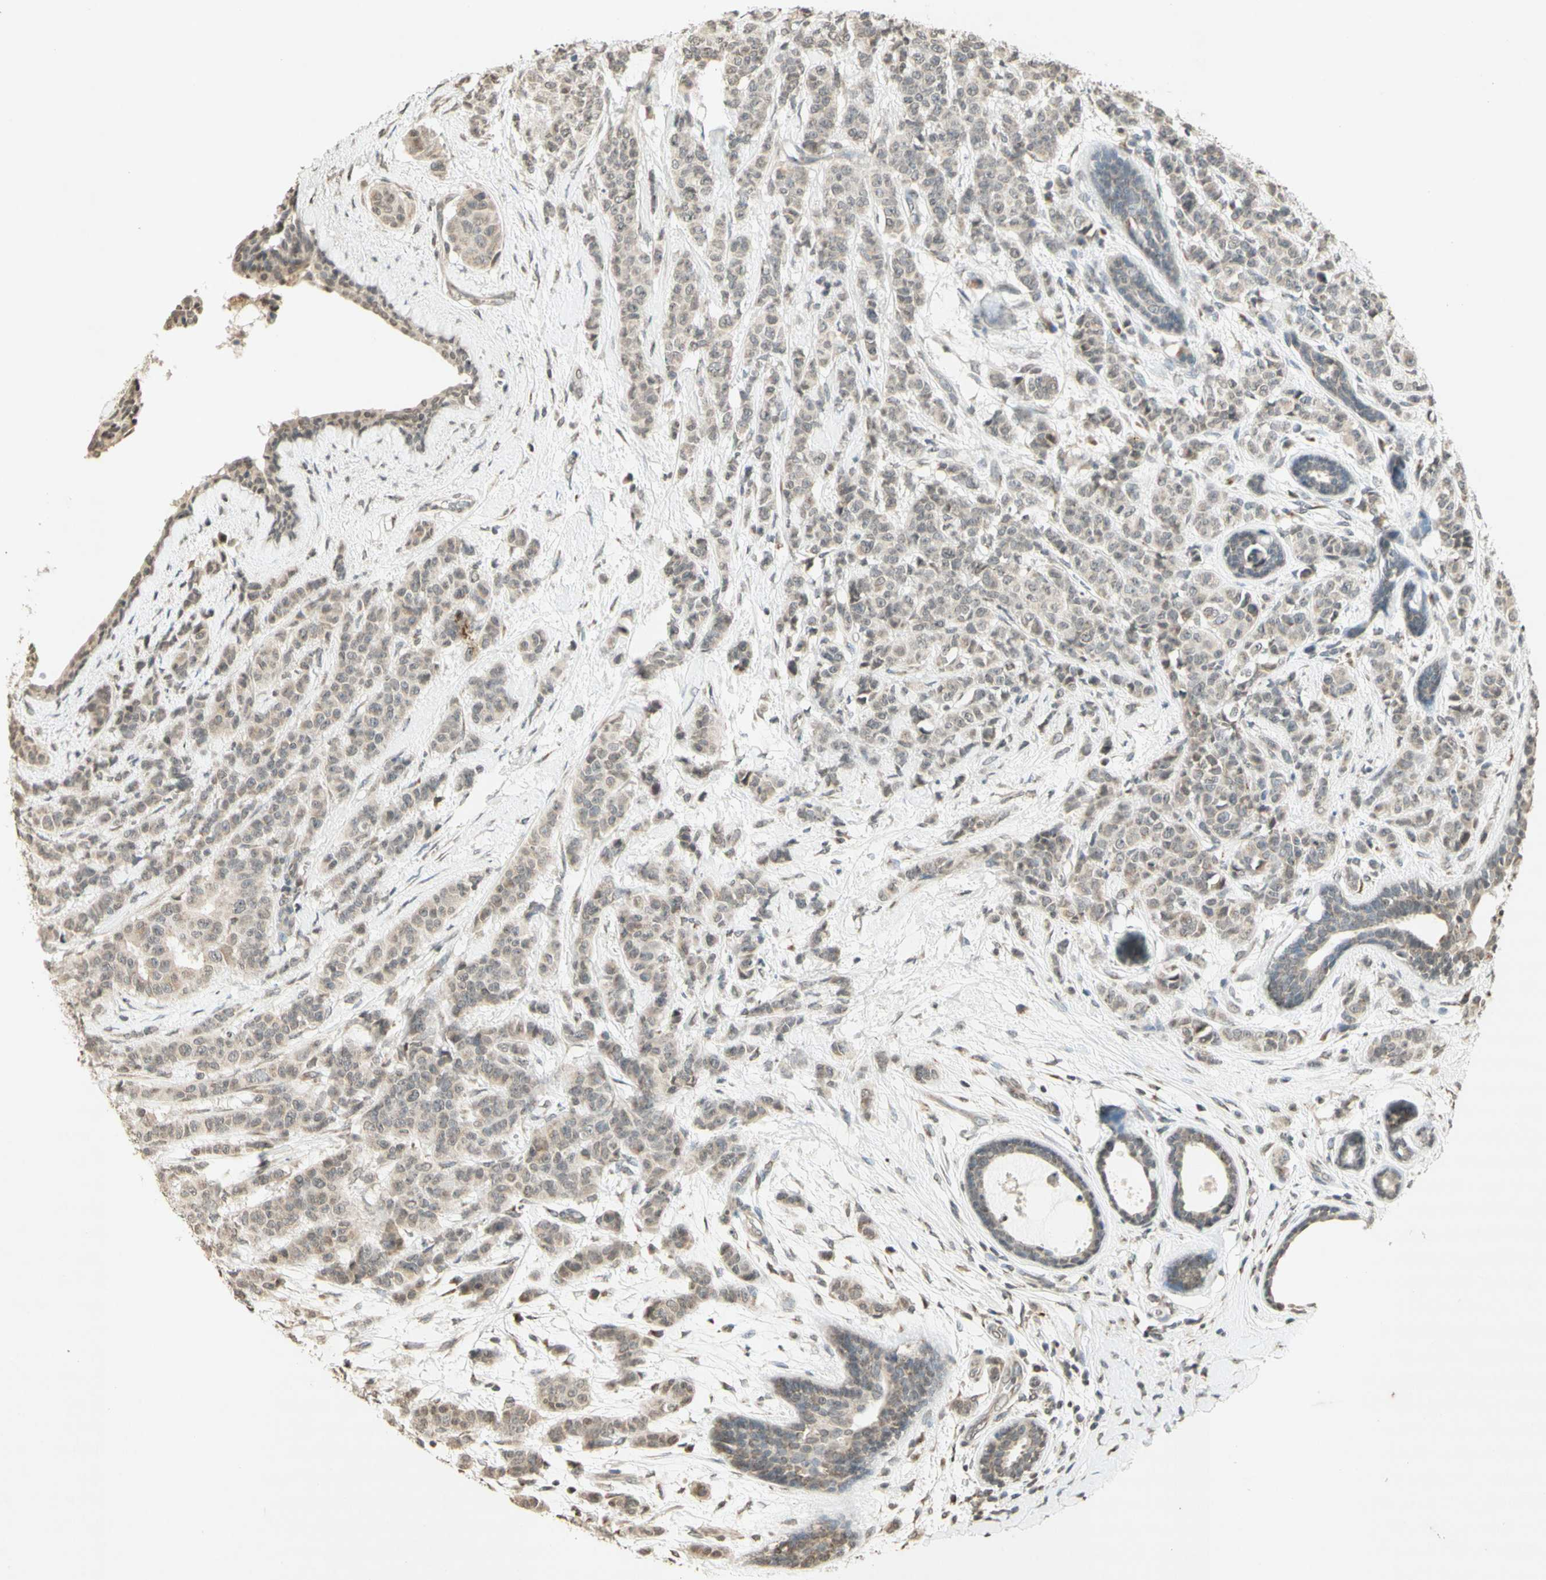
{"staining": {"intensity": "weak", "quantity": "<25%", "location": "cytoplasmic/membranous"}, "tissue": "breast cancer", "cell_type": "Tumor cells", "image_type": "cancer", "snomed": [{"axis": "morphology", "description": "Normal tissue, NOS"}, {"axis": "morphology", "description": "Duct carcinoma"}, {"axis": "topography", "description": "Breast"}], "caption": "Immunohistochemistry of infiltrating ductal carcinoma (breast) displays no expression in tumor cells.", "gene": "CCNI", "patient": {"sex": "female", "age": 40}}